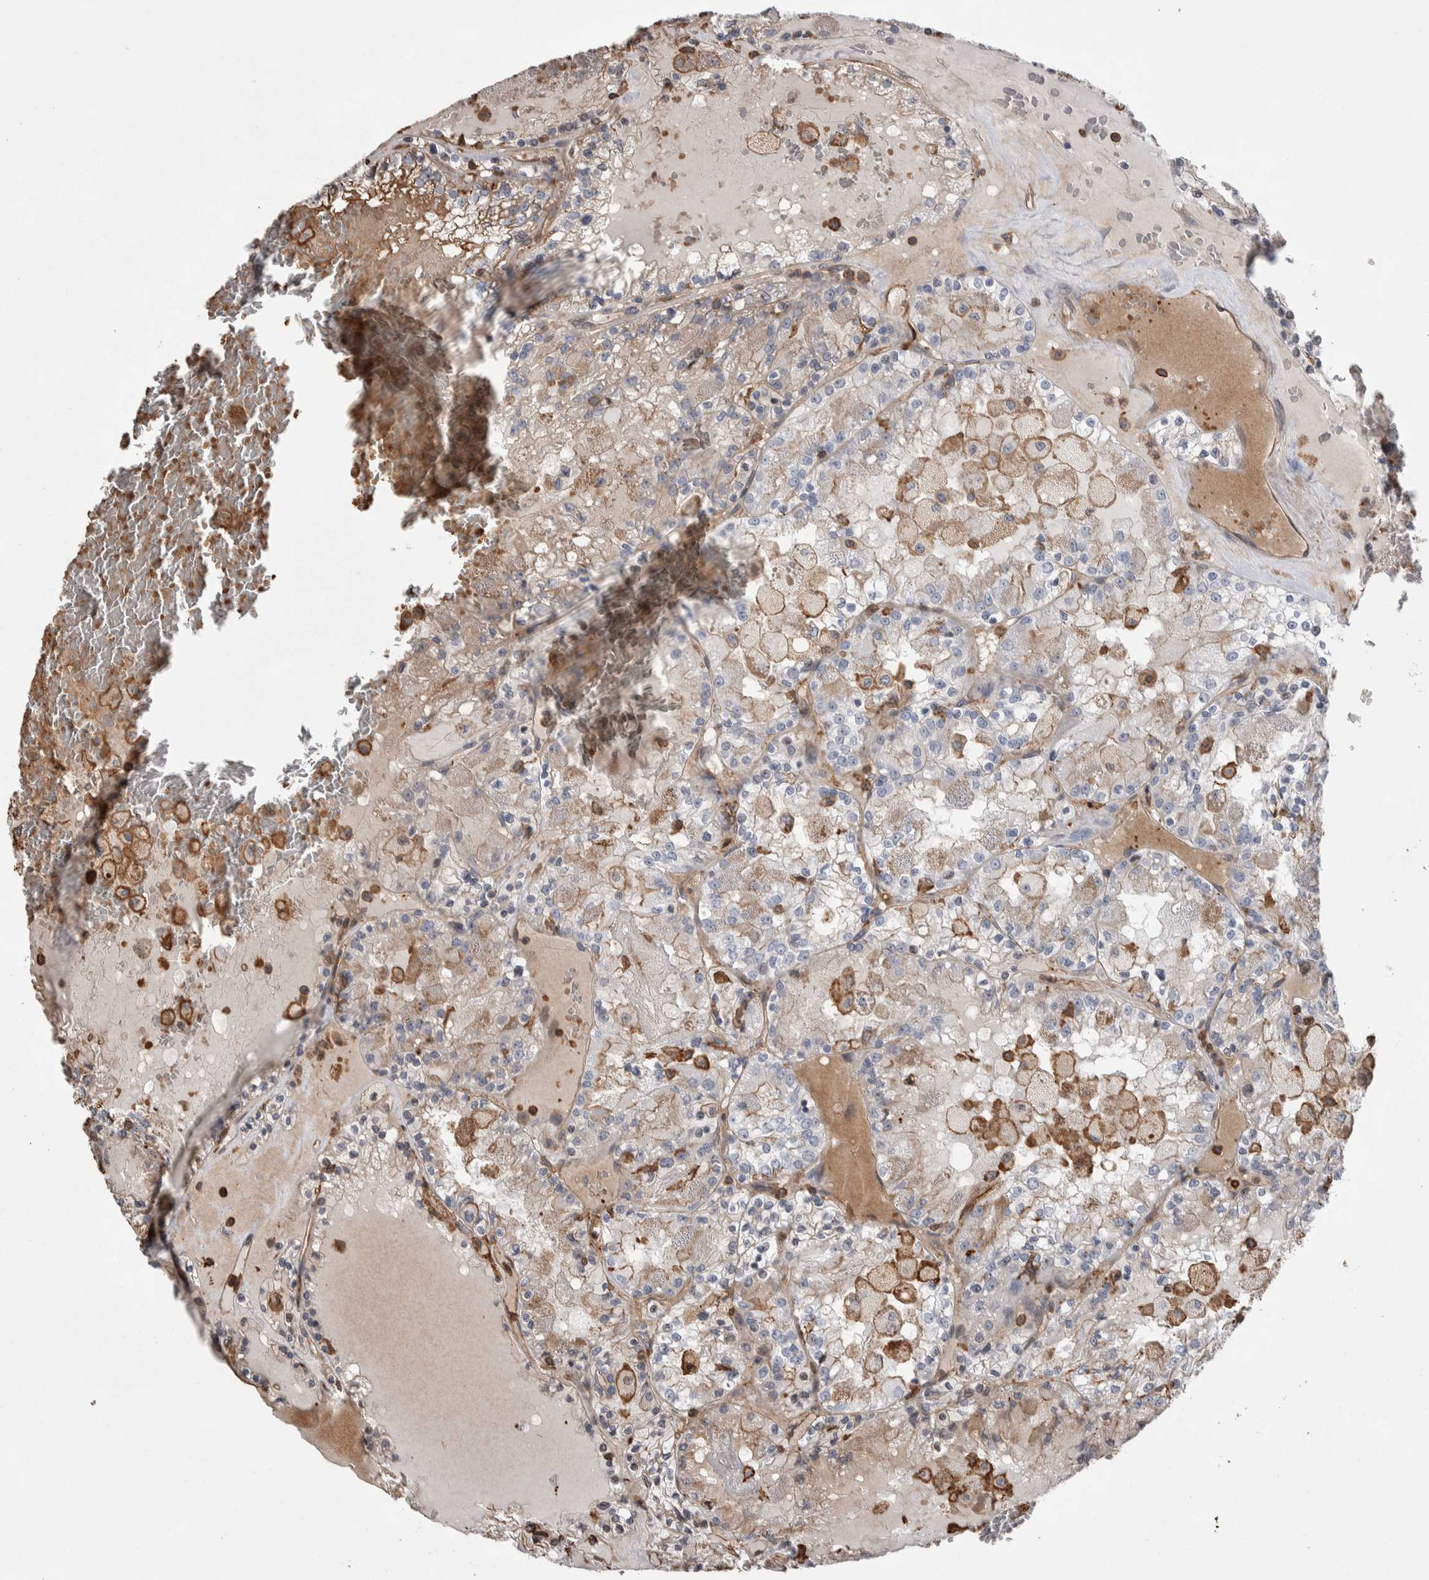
{"staining": {"intensity": "weak", "quantity": "25%-75%", "location": "cytoplasmic/membranous"}, "tissue": "renal cancer", "cell_type": "Tumor cells", "image_type": "cancer", "snomed": [{"axis": "morphology", "description": "Adenocarcinoma, NOS"}, {"axis": "topography", "description": "Kidney"}], "caption": "A low amount of weak cytoplasmic/membranous staining is seen in approximately 25%-75% of tumor cells in renal cancer (adenocarcinoma) tissue.", "gene": "ENPP2", "patient": {"sex": "female", "age": 56}}